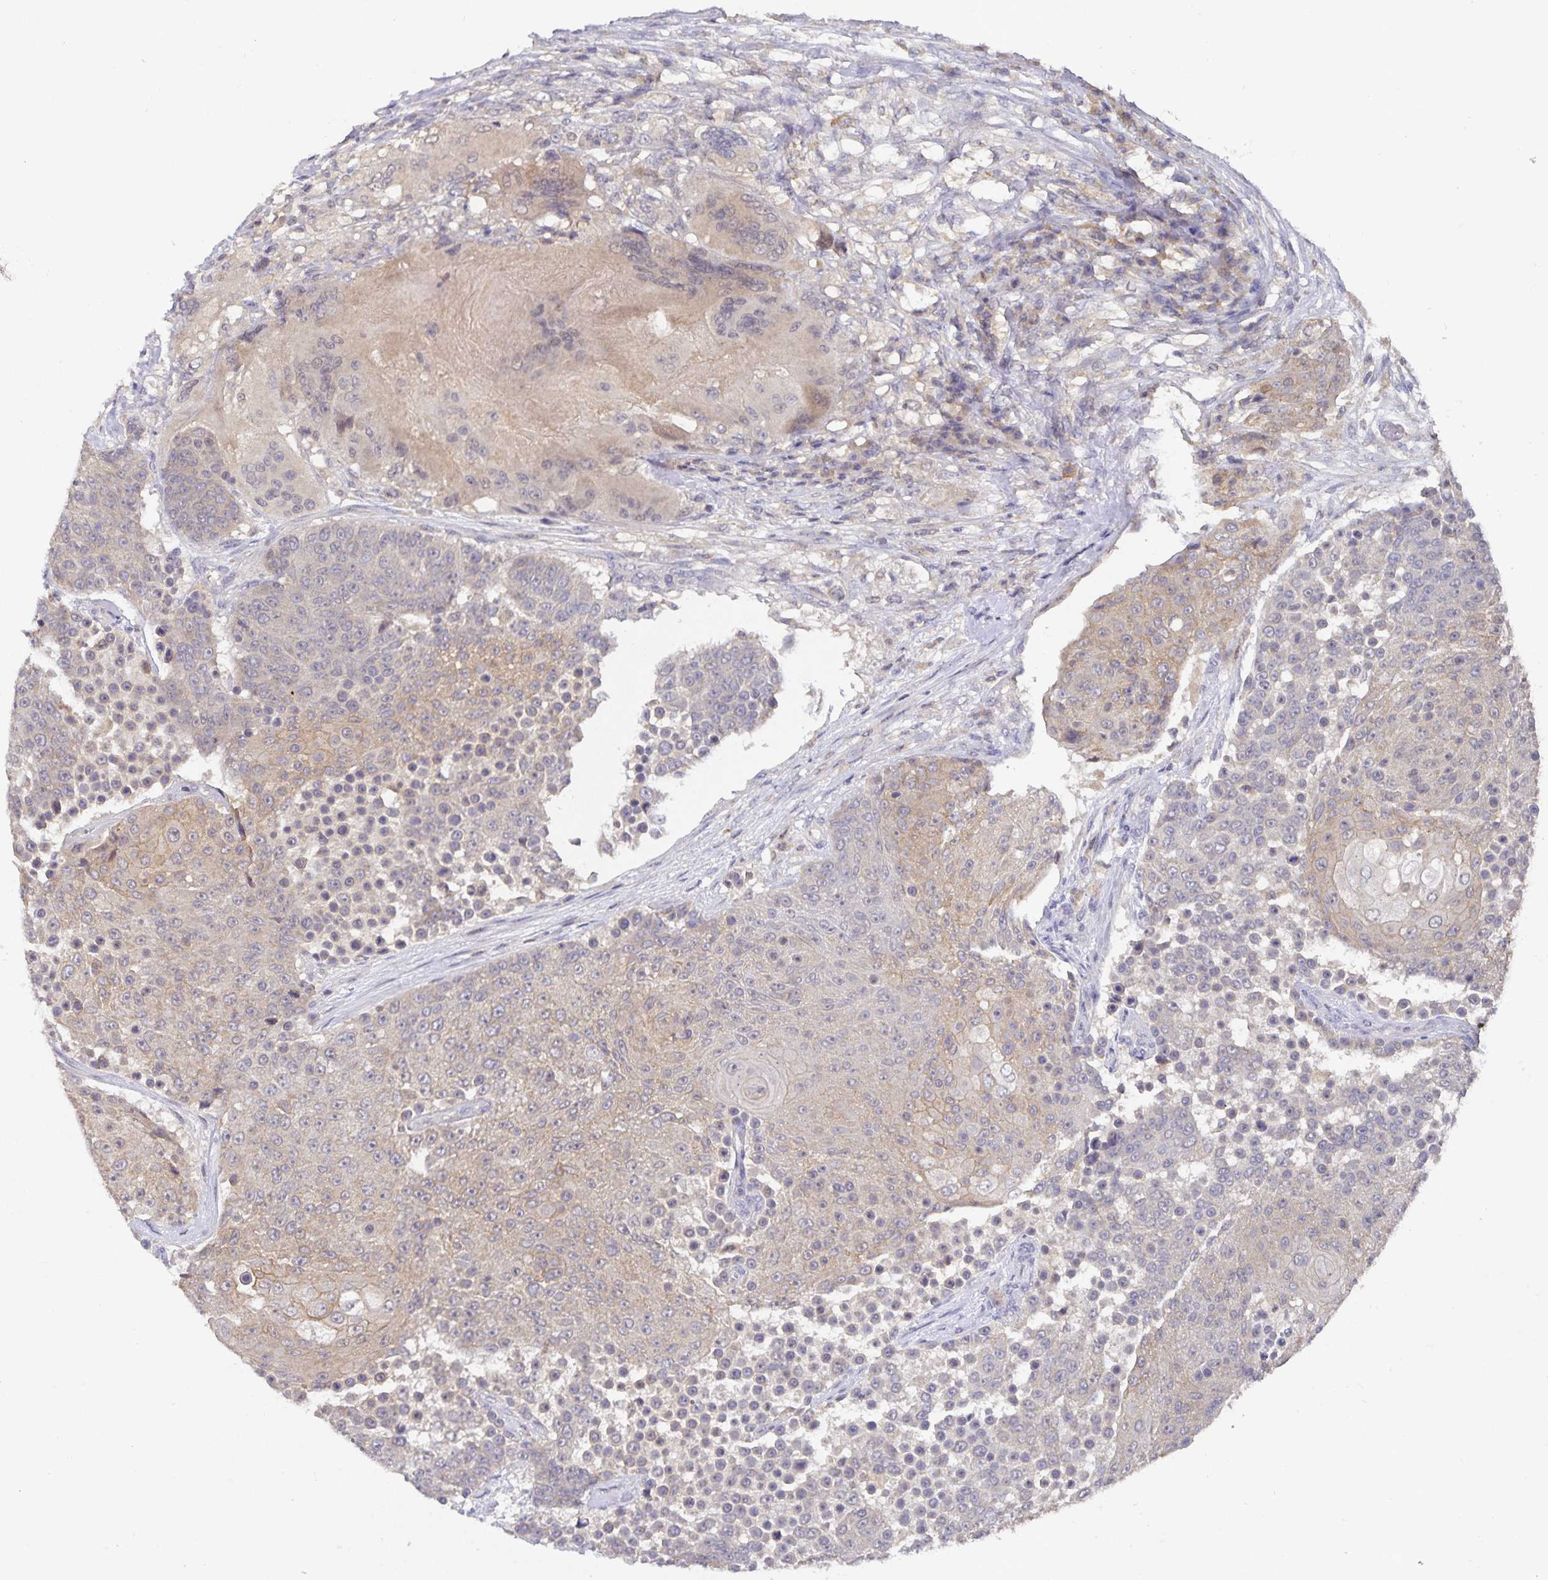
{"staining": {"intensity": "weak", "quantity": "25%-75%", "location": "cytoplasmic/membranous"}, "tissue": "urothelial cancer", "cell_type": "Tumor cells", "image_type": "cancer", "snomed": [{"axis": "morphology", "description": "Urothelial carcinoma, High grade"}, {"axis": "topography", "description": "Urinary bladder"}], "caption": "This is a photomicrograph of immunohistochemistry staining of urothelial cancer, which shows weak staining in the cytoplasmic/membranous of tumor cells.", "gene": "HEPN1", "patient": {"sex": "female", "age": 63}}